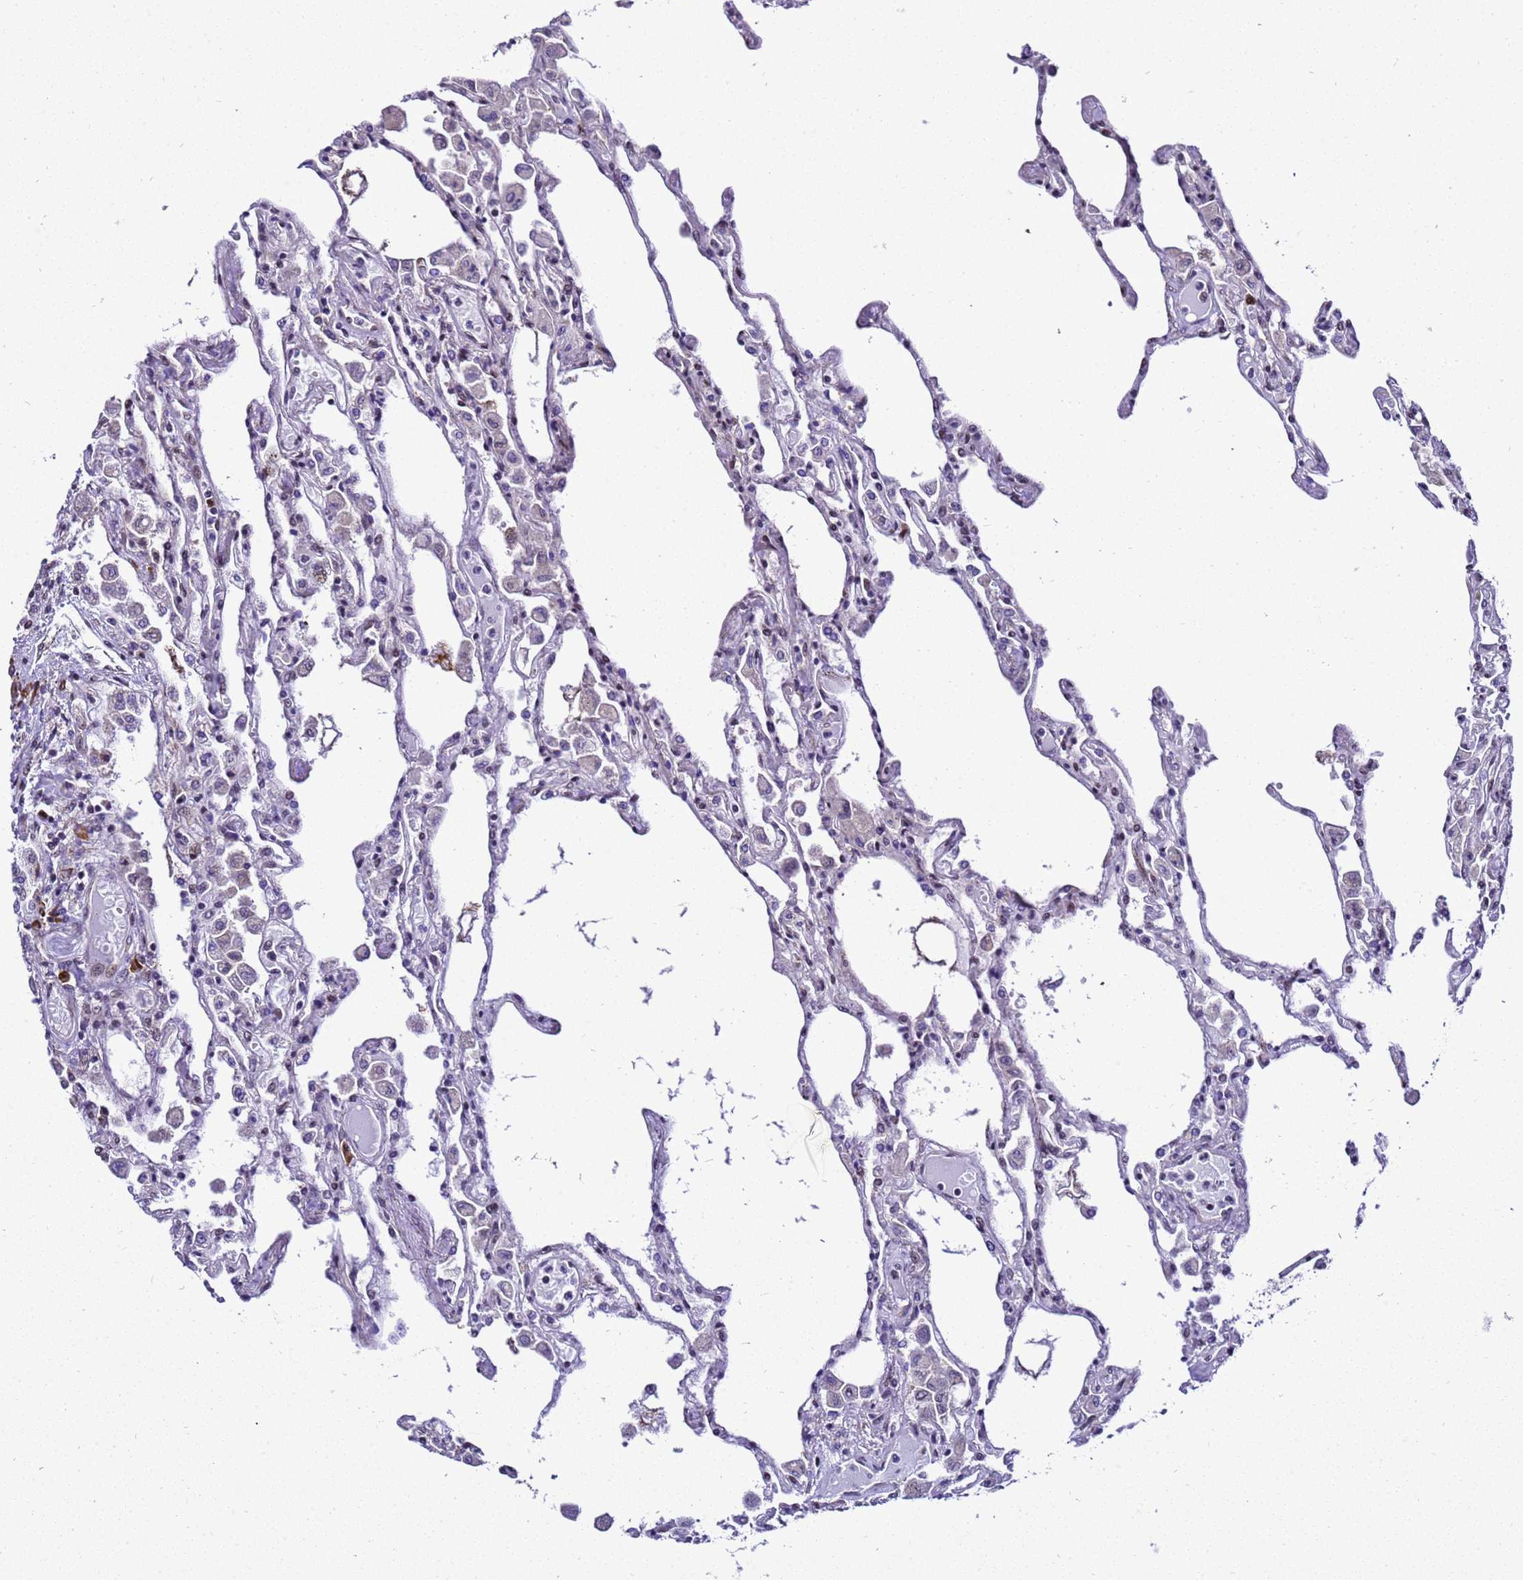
{"staining": {"intensity": "moderate", "quantity": "<25%", "location": "nuclear"}, "tissue": "lung", "cell_type": "Alveolar cells", "image_type": "normal", "snomed": [{"axis": "morphology", "description": "Normal tissue, NOS"}, {"axis": "topography", "description": "Bronchus"}, {"axis": "topography", "description": "Lung"}], "caption": "Immunohistochemistry (DAB) staining of unremarkable human lung reveals moderate nuclear protein expression in about <25% of alveolar cells. (DAB IHC, brown staining for protein, blue staining for nuclei).", "gene": "SMN1", "patient": {"sex": "female", "age": 49}}